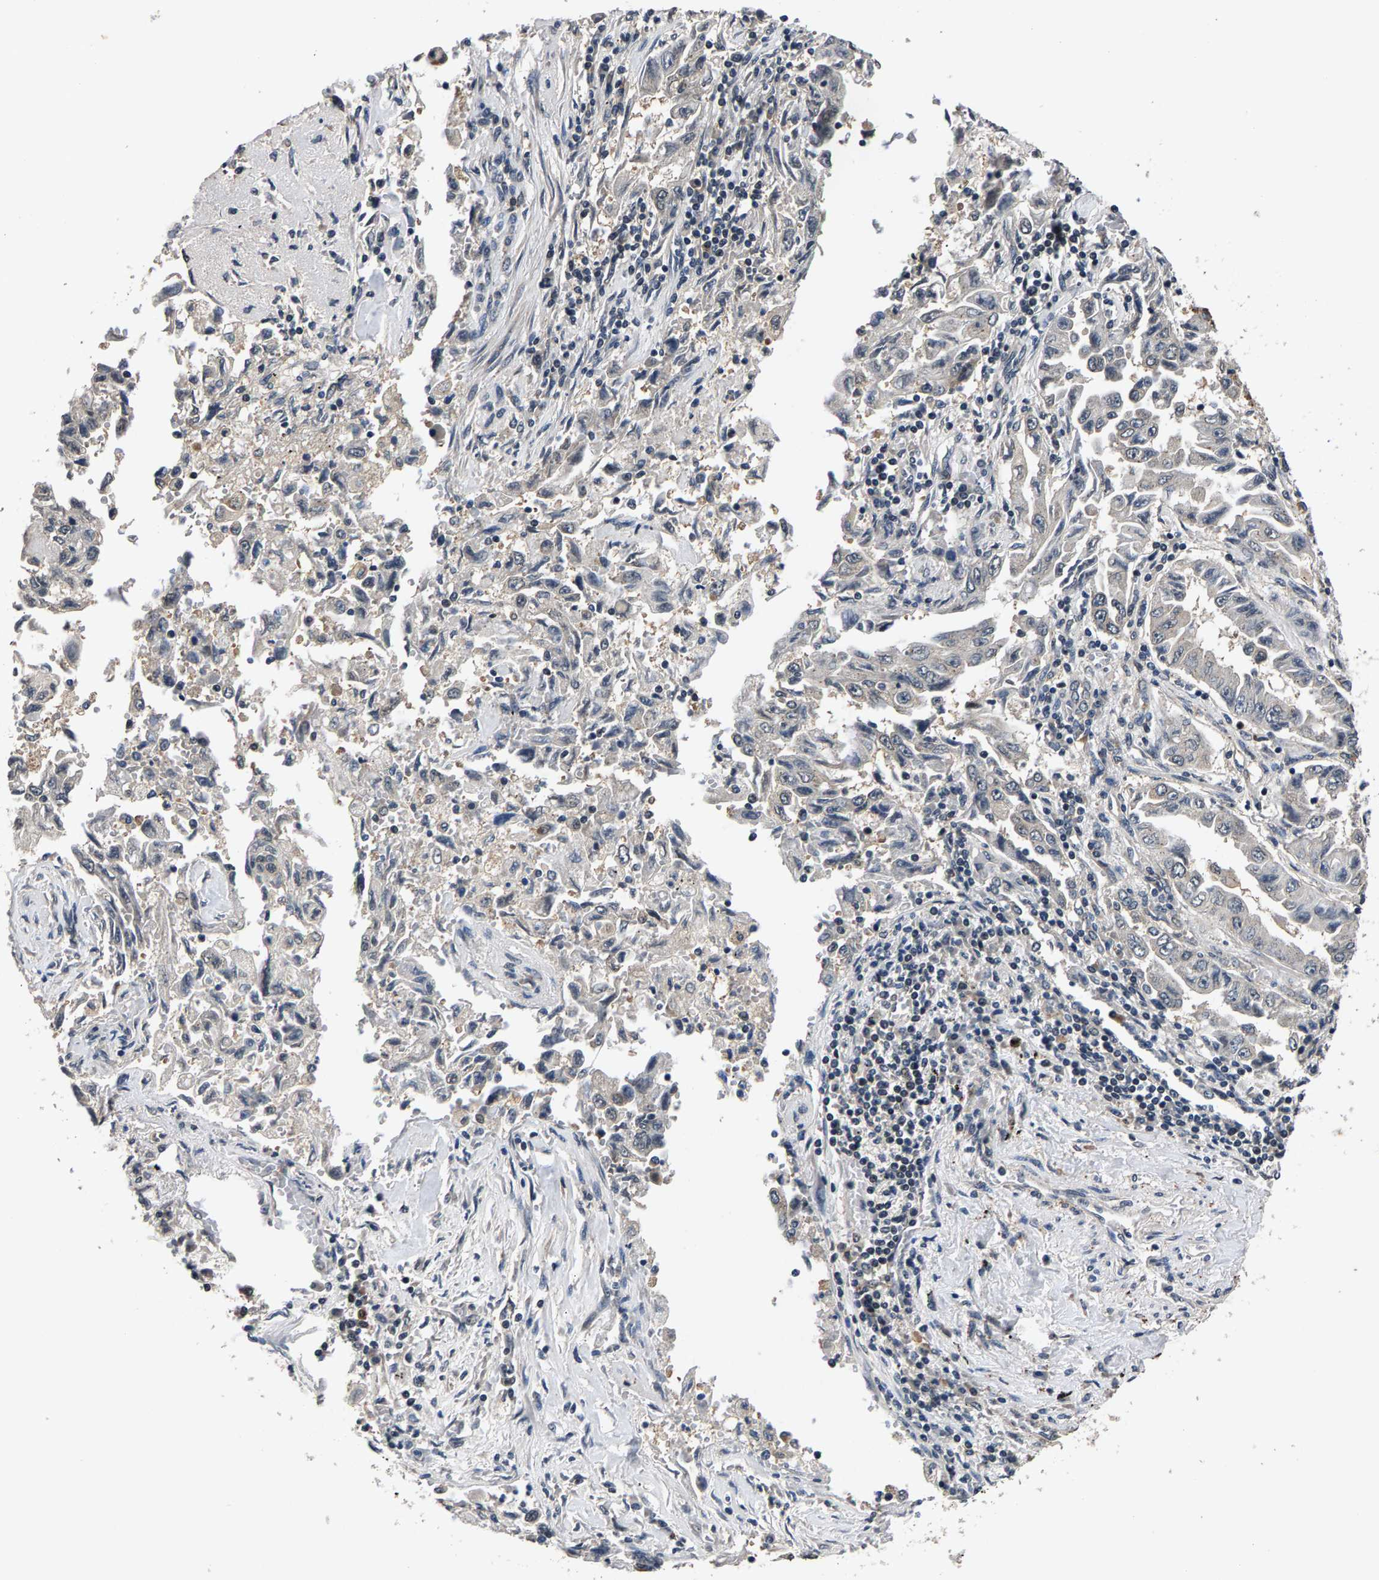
{"staining": {"intensity": "negative", "quantity": "none", "location": "none"}, "tissue": "lung cancer", "cell_type": "Tumor cells", "image_type": "cancer", "snomed": [{"axis": "morphology", "description": "Adenocarcinoma, NOS"}, {"axis": "topography", "description": "Lung"}], "caption": "Immunohistochemistry (IHC) of human adenocarcinoma (lung) demonstrates no staining in tumor cells. (DAB immunohistochemistry, high magnification).", "gene": "RBM33", "patient": {"sex": "female", "age": 51}}